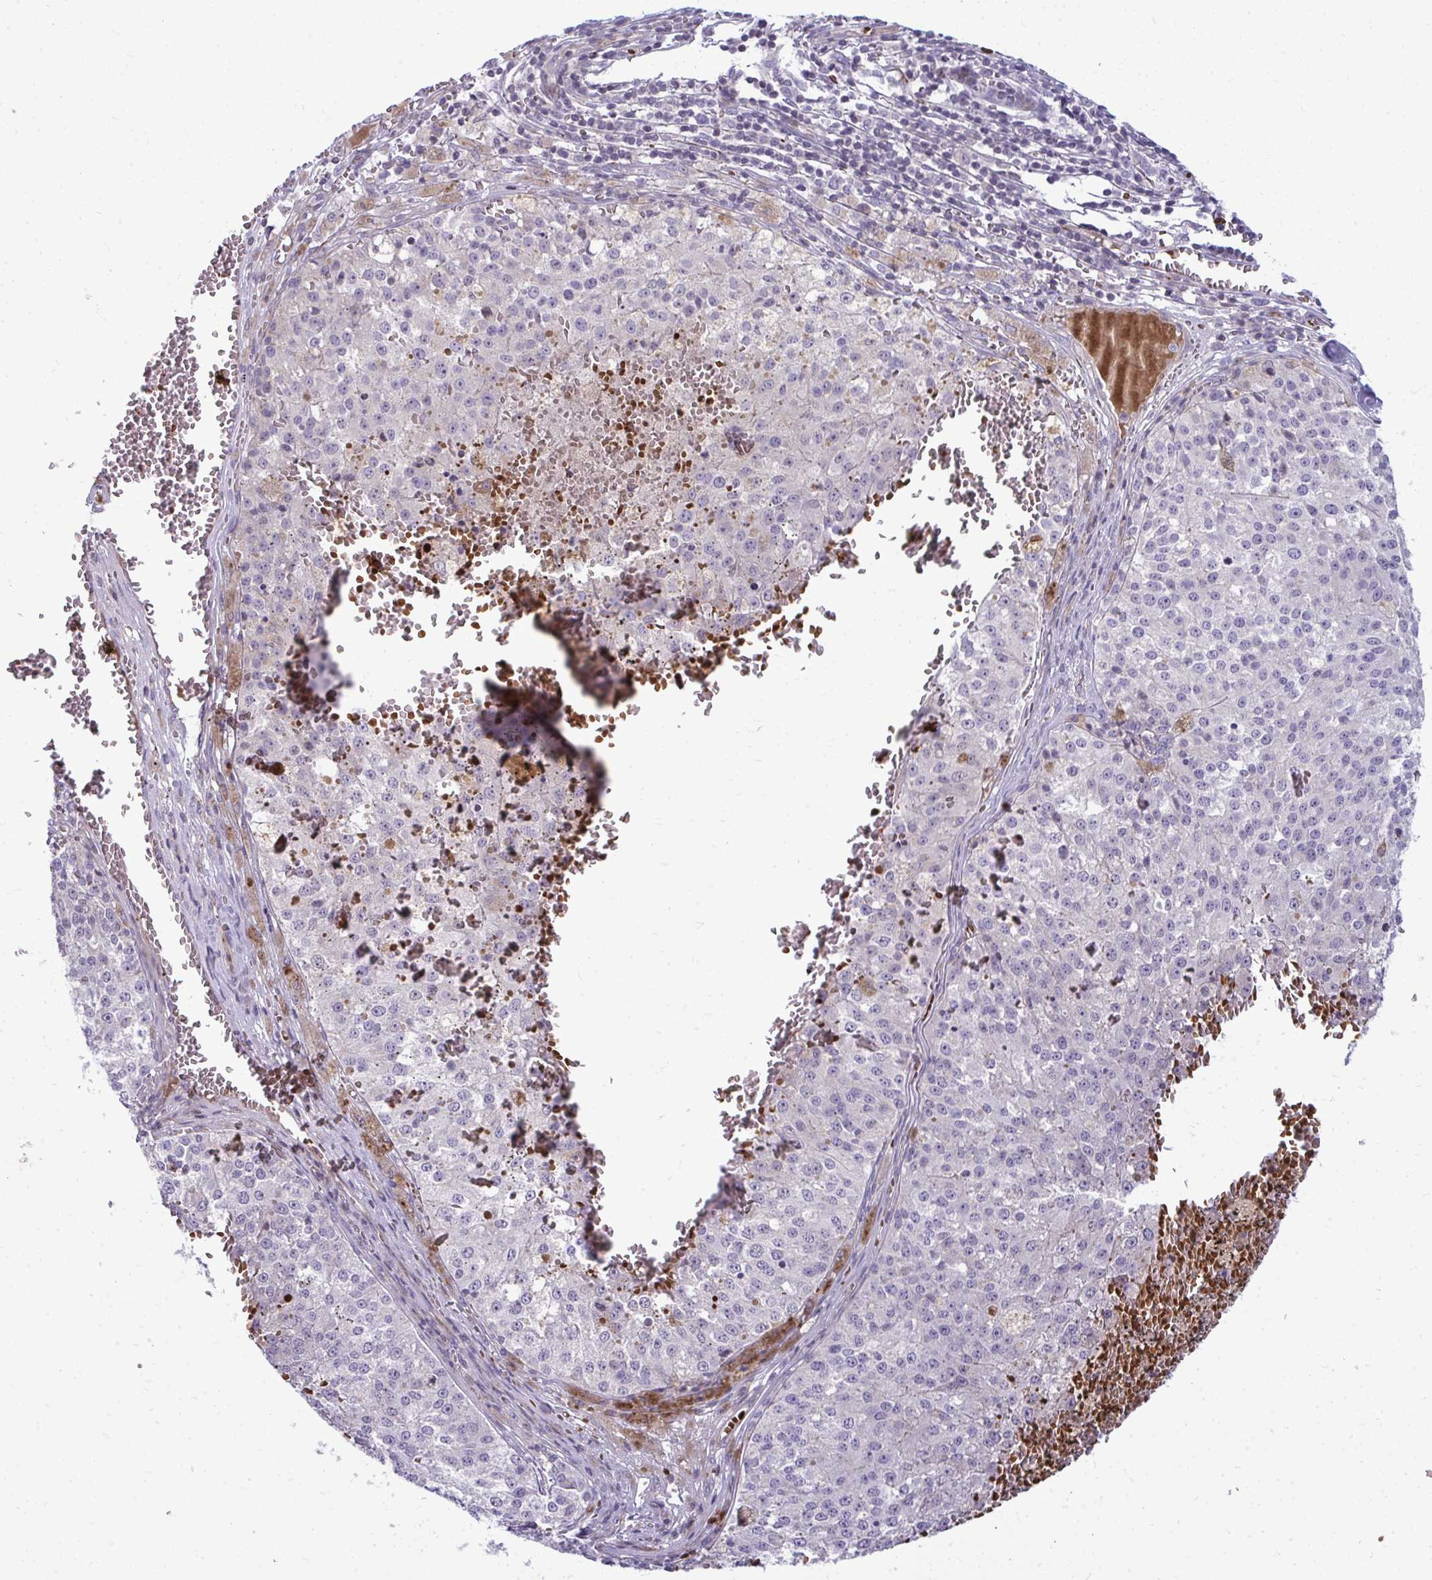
{"staining": {"intensity": "negative", "quantity": "none", "location": "none"}, "tissue": "melanoma", "cell_type": "Tumor cells", "image_type": "cancer", "snomed": [{"axis": "morphology", "description": "Malignant melanoma, Metastatic site"}, {"axis": "topography", "description": "Lymph node"}], "caption": "Protein analysis of malignant melanoma (metastatic site) demonstrates no significant positivity in tumor cells.", "gene": "SLC14A1", "patient": {"sex": "female", "age": 64}}